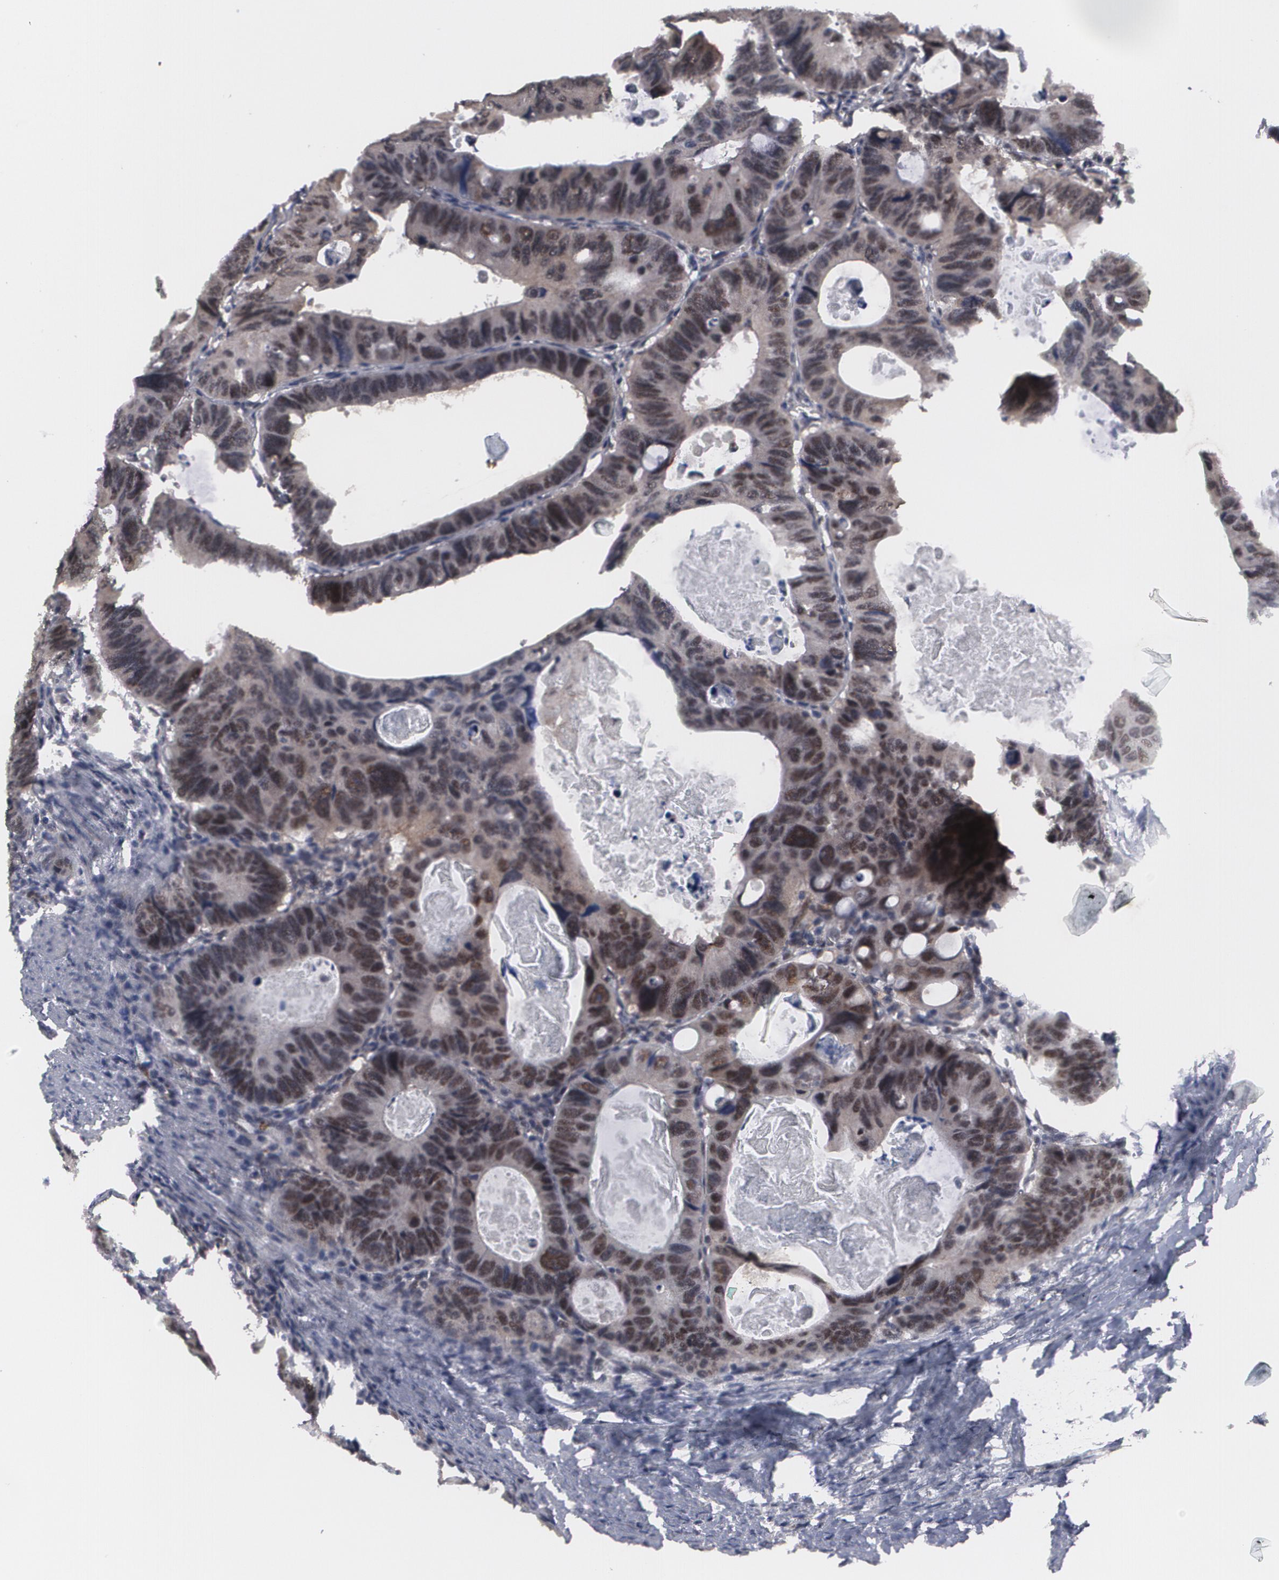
{"staining": {"intensity": "moderate", "quantity": ">75%", "location": "nuclear"}, "tissue": "colorectal cancer", "cell_type": "Tumor cells", "image_type": "cancer", "snomed": [{"axis": "morphology", "description": "Adenocarcinoma, NOS"}, {"axis": "topography", "description": "Colon"}], "caption": "High-power microscopy captured an immunohistochemistry (IHC) photomicrograph of colorectal cancer (adenocarcinoma), revealing moderate nuclear expression in about >75% of tumor cells.", "gene": "INTS6", "patient": {"sex": "female", "age": 55}}